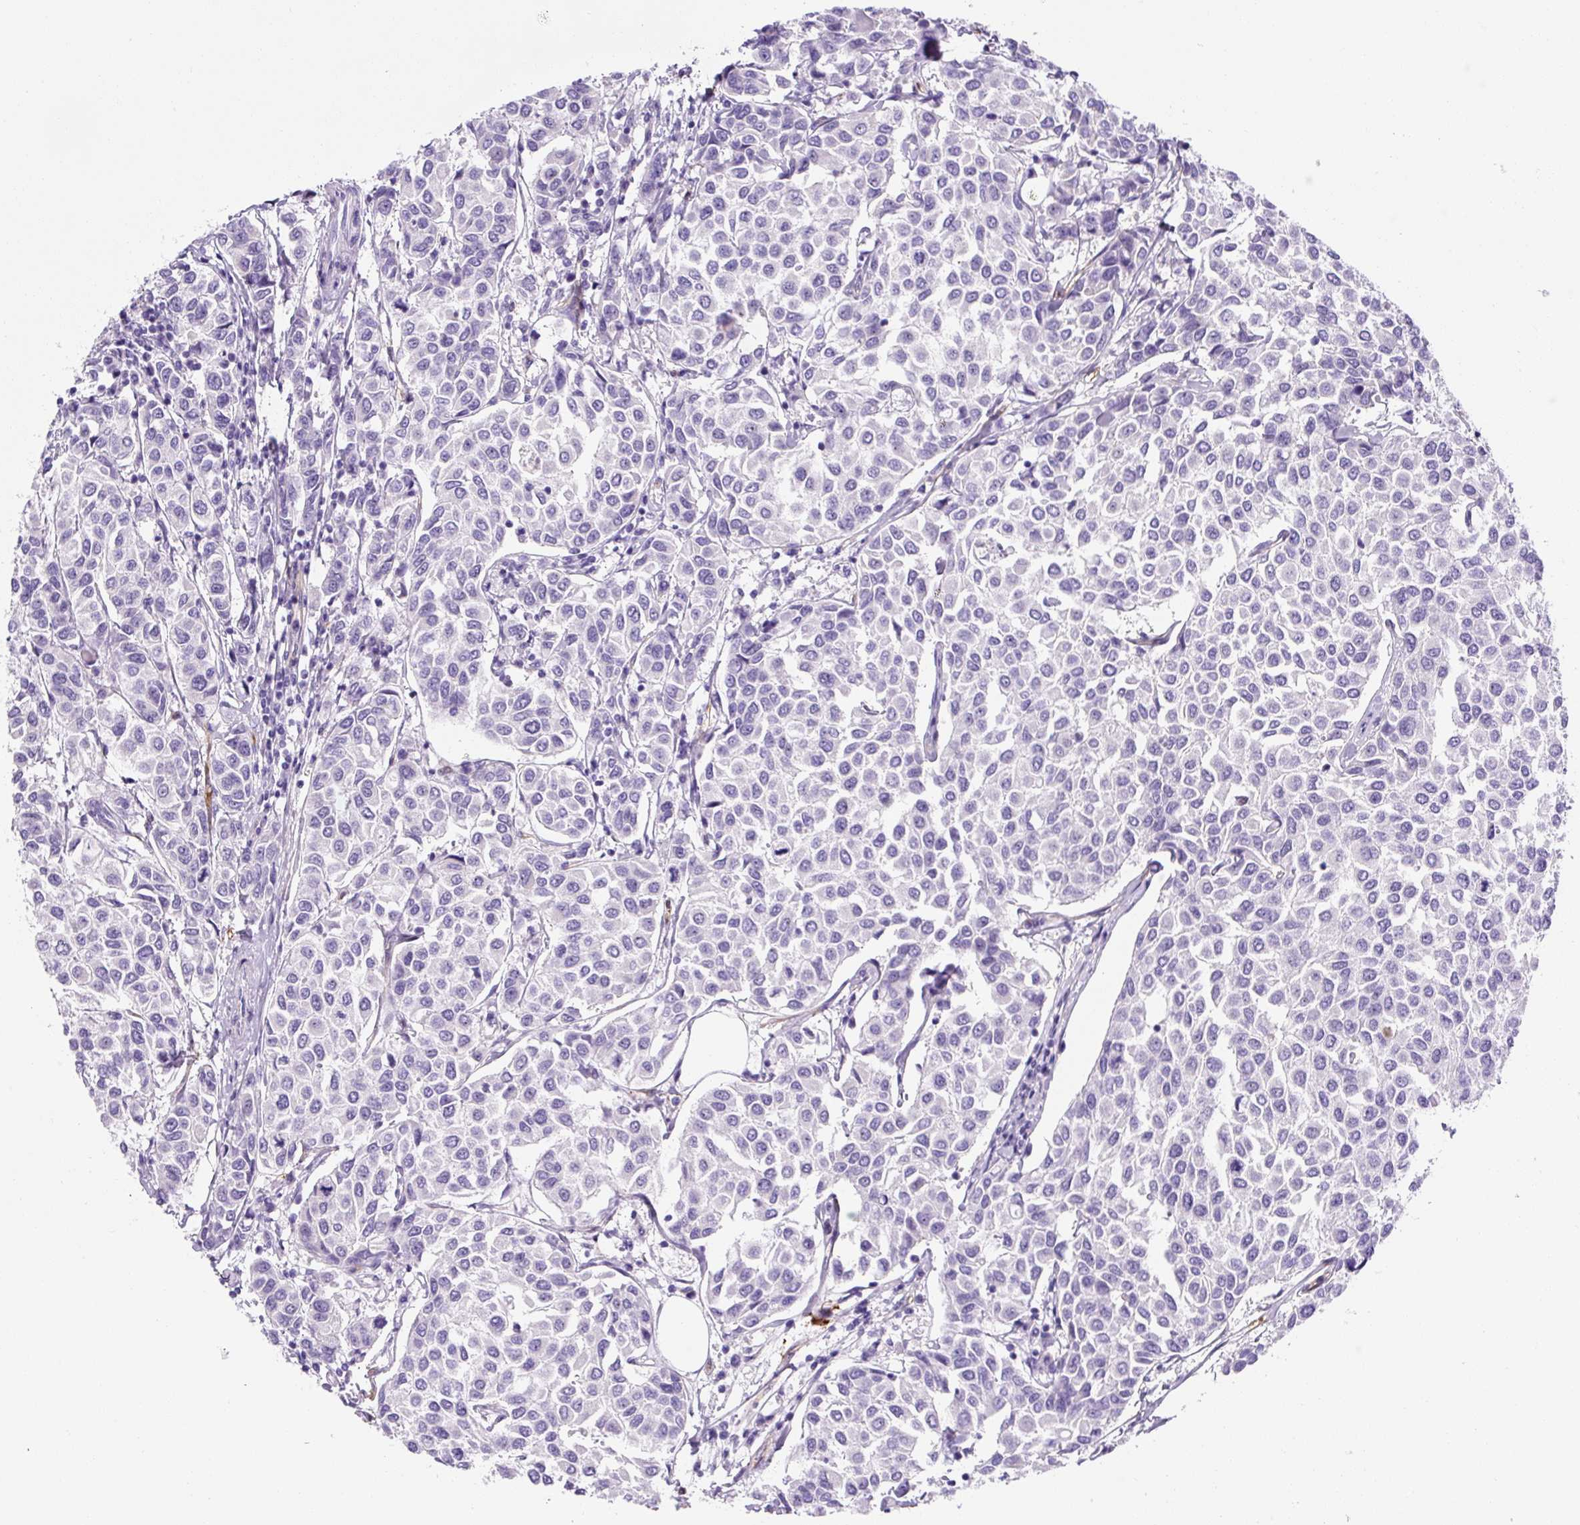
{"staining": {"intensity": "negative", "quantity": "none", "location": "none"}, "tissue": "breast cancer", "cell_type": "Tumor cells", "image_type": "cancer", "snomed": [{"axis": "morphology", "description": "Duct carcinoma"}, {"axis": "topography", "description": "Breast"}], "caption": "IHC of breast infiltrating ductal carcinoma displays no positivity in tumor cells. The staining was performed using DAB to visualize the protein expression in brown, while the nuclei were stained in blue with hematoxylin (Magnification: 20x).", "gene": "ASB4", "patient": {"sex": "female", "age": 55}}